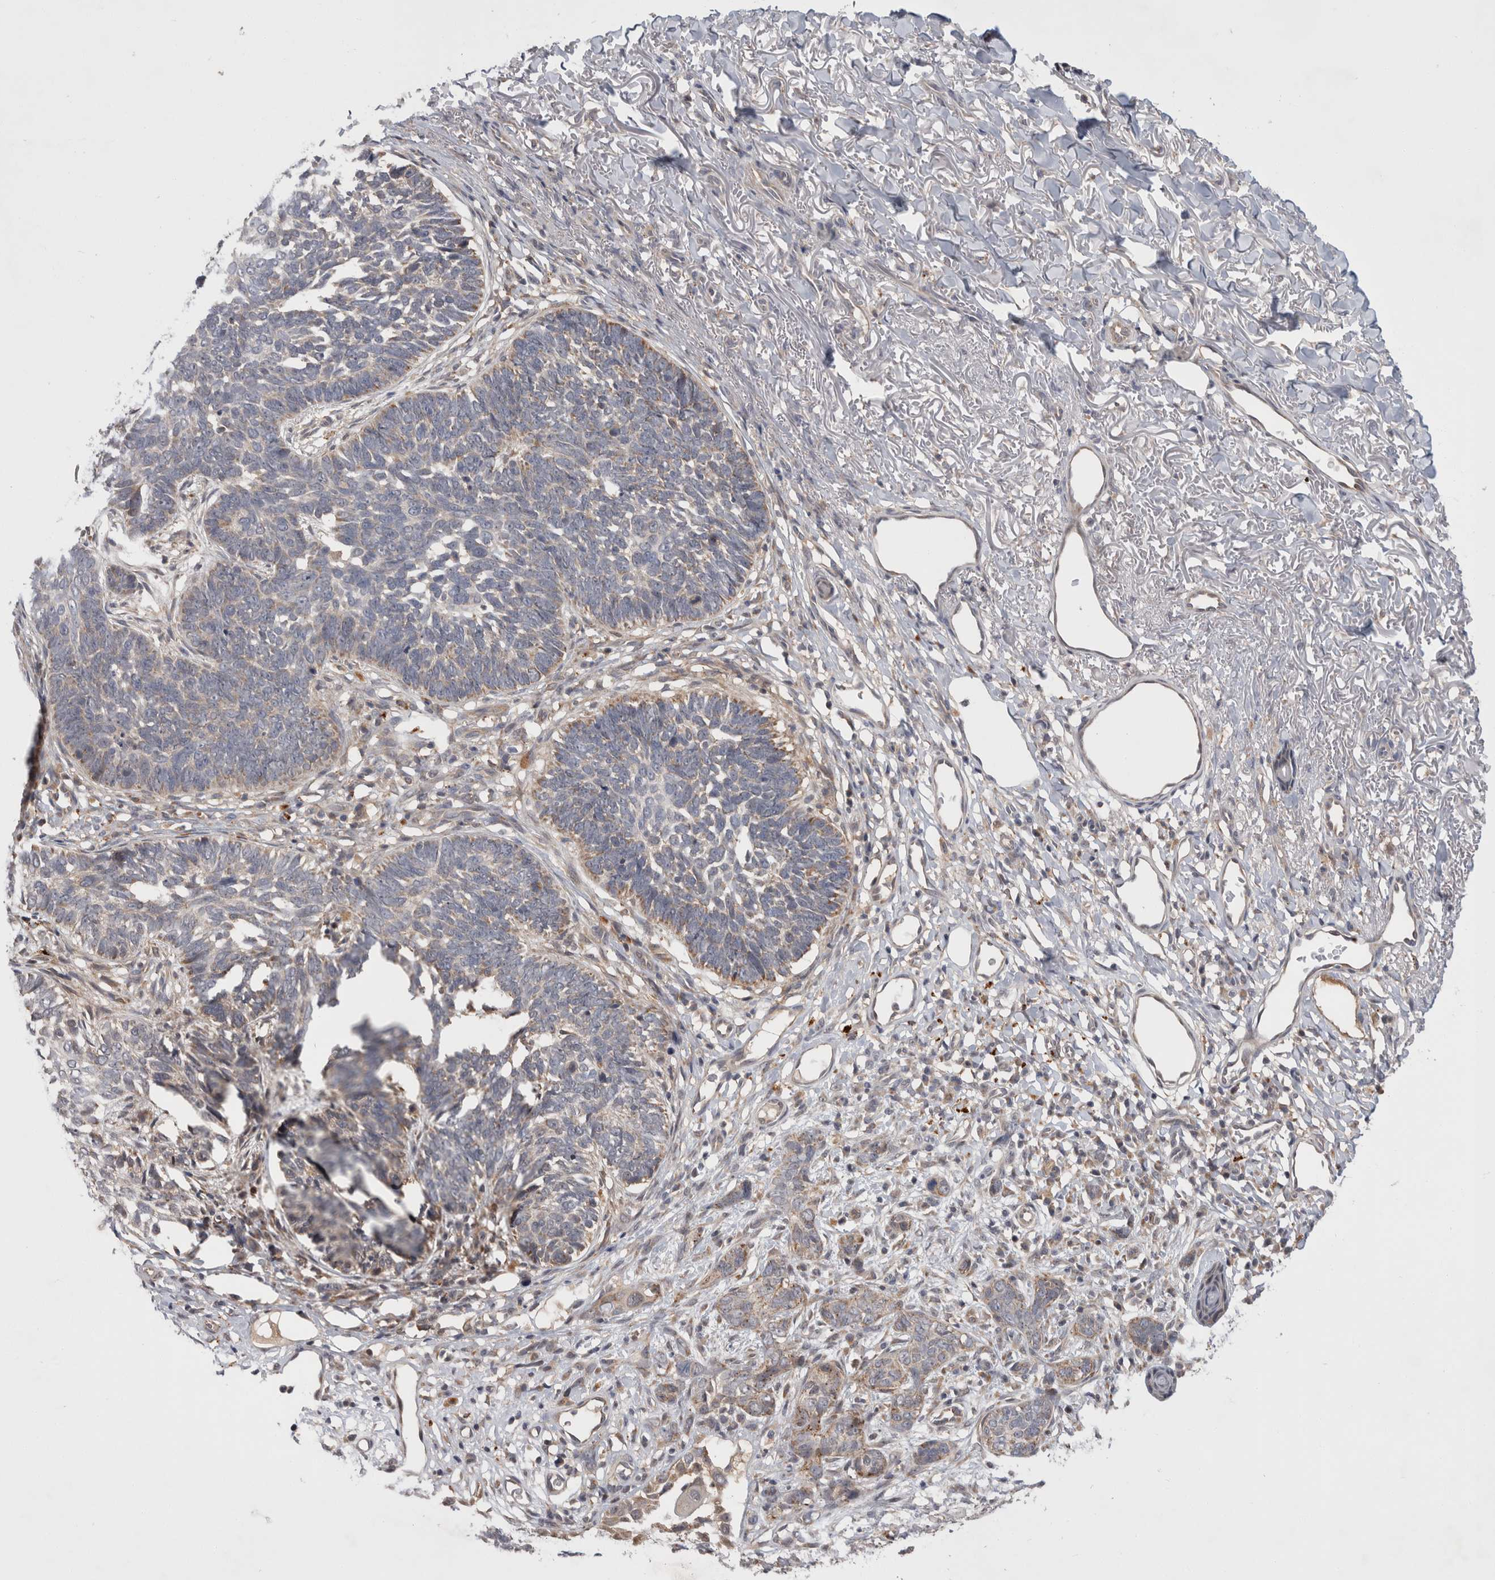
{"staining": {"intensity": "weak", "quantity": "25%-75%", "location": "cytoplasmic/membranous"}, "tissue": "skin cancer", "cell_type": "Tumor cells", "image_type": "cancer", "snomed": [{"axis": "morphology", "description": "Normal tissue, NOS"}, {"axis": "morphology", "description": "Basal cell carcinoma"}, {"axis": "topography", "description": "Skin"}], "caption": "Skin cancer stained with DAB (3,3'-diaminobenzidine) immunohistochemistry demonstrates low levels of weak cytoplasmic/membranous positivity in about 25%-75% of tumor cells.", "gene": "MRPL37", "patient": {"sex": "male", "age": 77}}